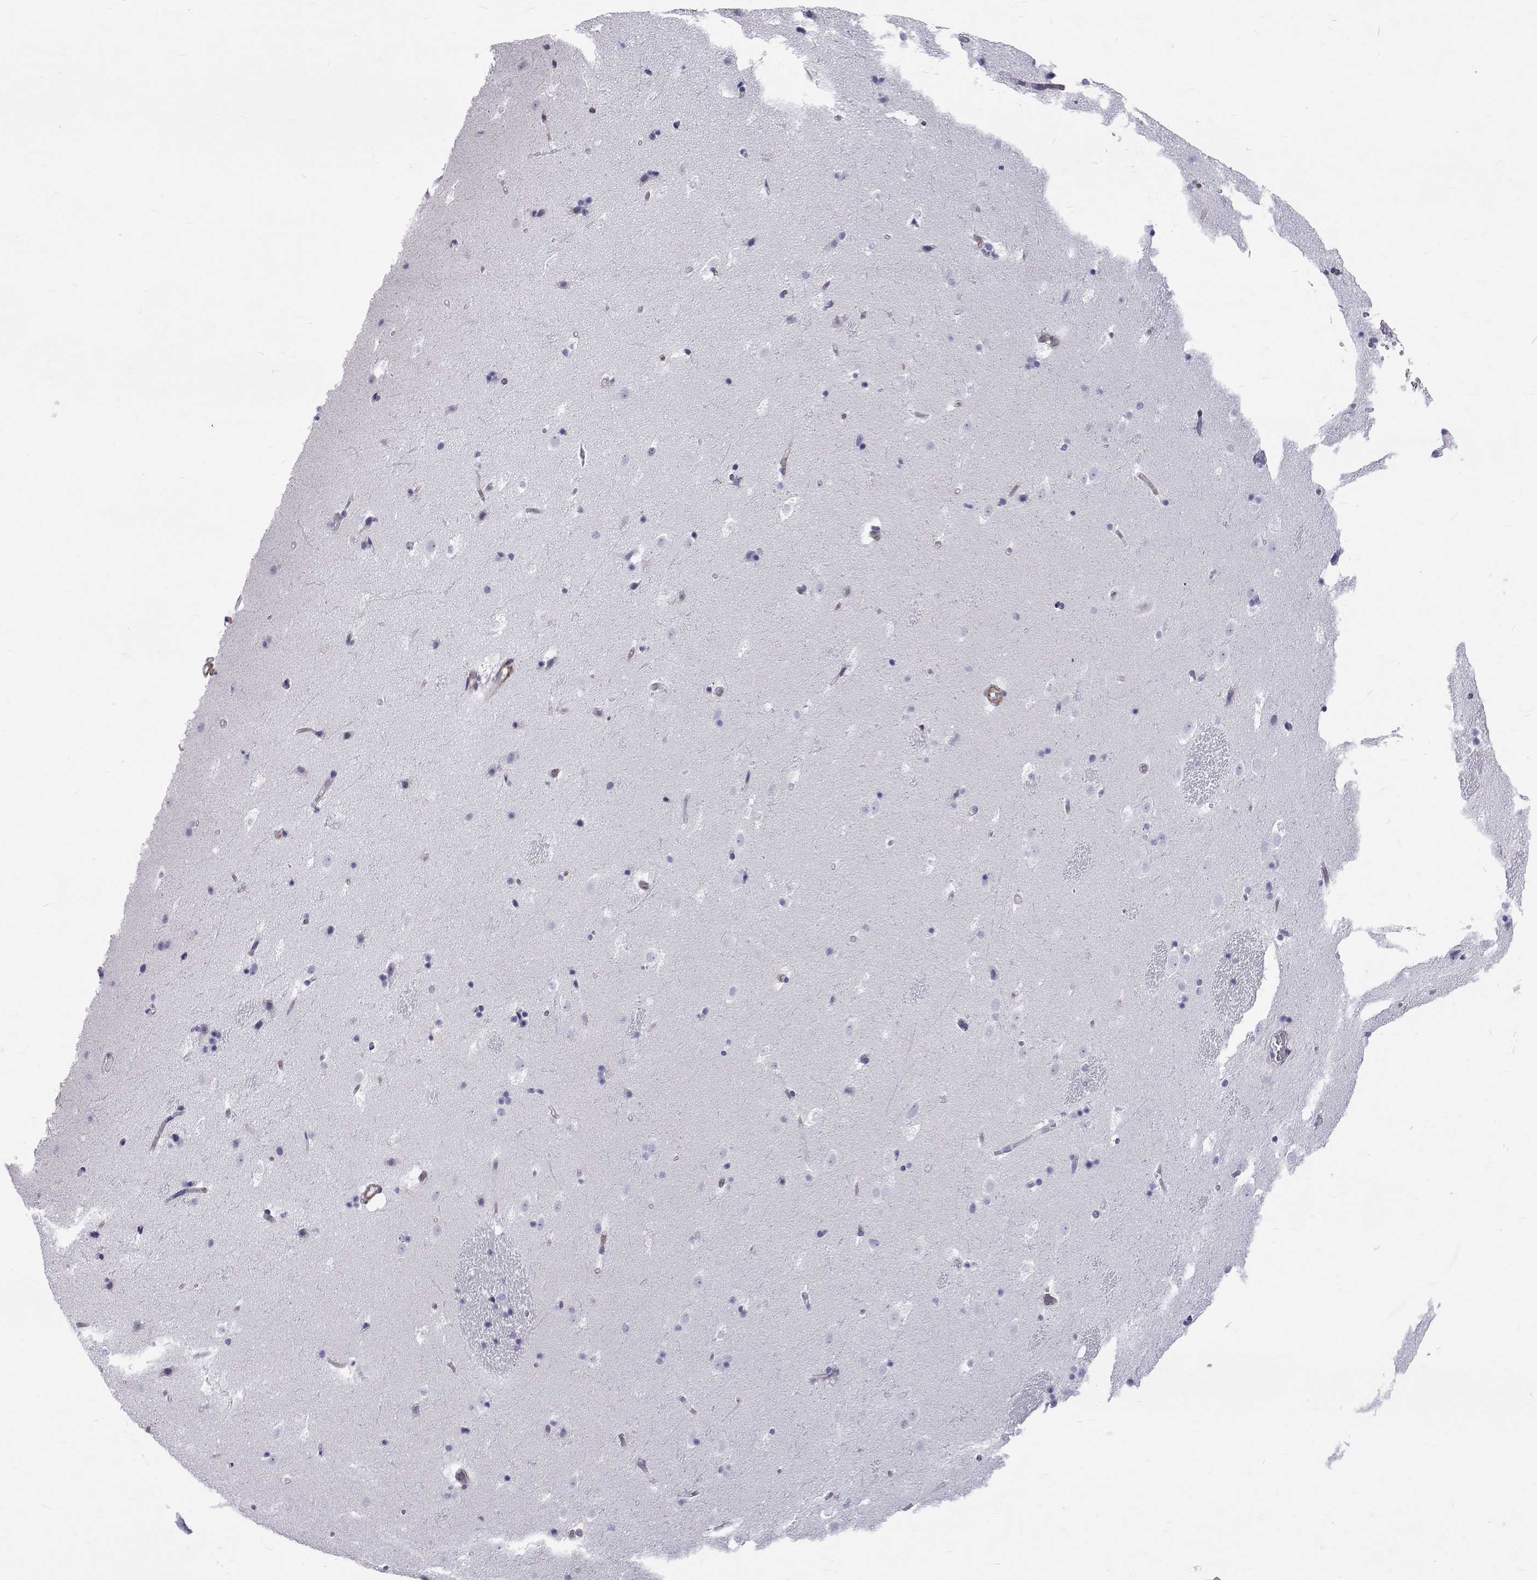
{"staining": {"intensity": "negative", "quantity": "none", "location": "none"}, "tissue": "caudate", "cell_type": "Glial cells", "image_type": "normal", "snomed": [{"axis": "morphology", "description": "Normal tissue, NOS"}, {"axis": "topography", "description": "Lateral ventricle wall"}], "caption": "Immunohistochemical staining of benign human caudate exhibits no significant staining in glial cells.", "gene": "OPRPN", "patient": {"sex": "male", "age": 37}}